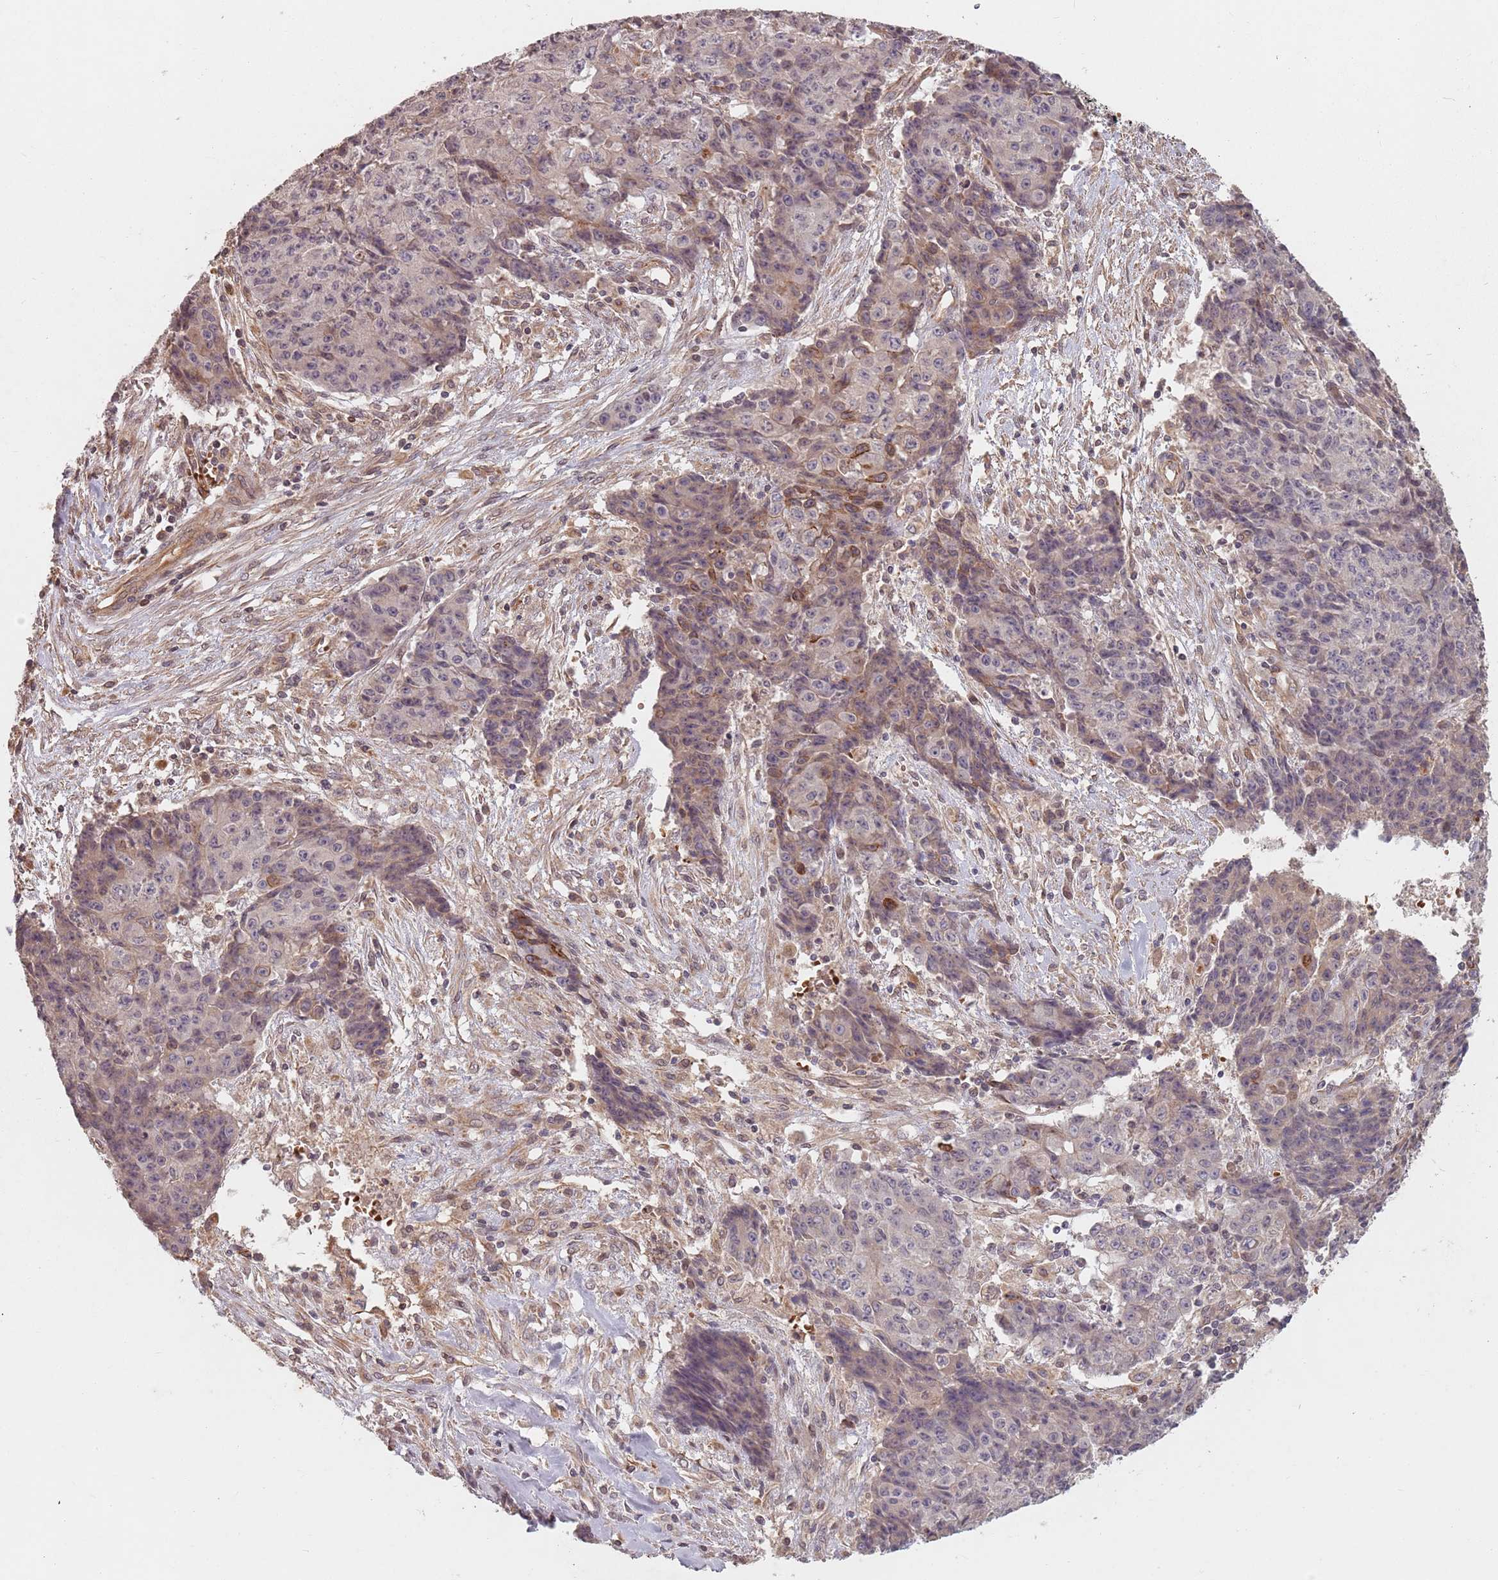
{"staining": {"intensity": "moderate", "quantity": "<25%", "location": "cytoplasmic/membranous"}, "tissue": "ovarian cancer", "cell_type": "Tumor cells", "image_type": "cancer", "snomed": [{"axis": "morphology", "description": "Carcinoma, endometroid"}, {"axis": "topography", "description": "Ovary"}], "caption": "A brown stain labels moderate cytoplasmic/membranous positivity of a protein in ovarian cancer (endometroid carcinoma) tumor cells.", "gene": "GPR180", "patient": {"sex": "female", "age": 42}}